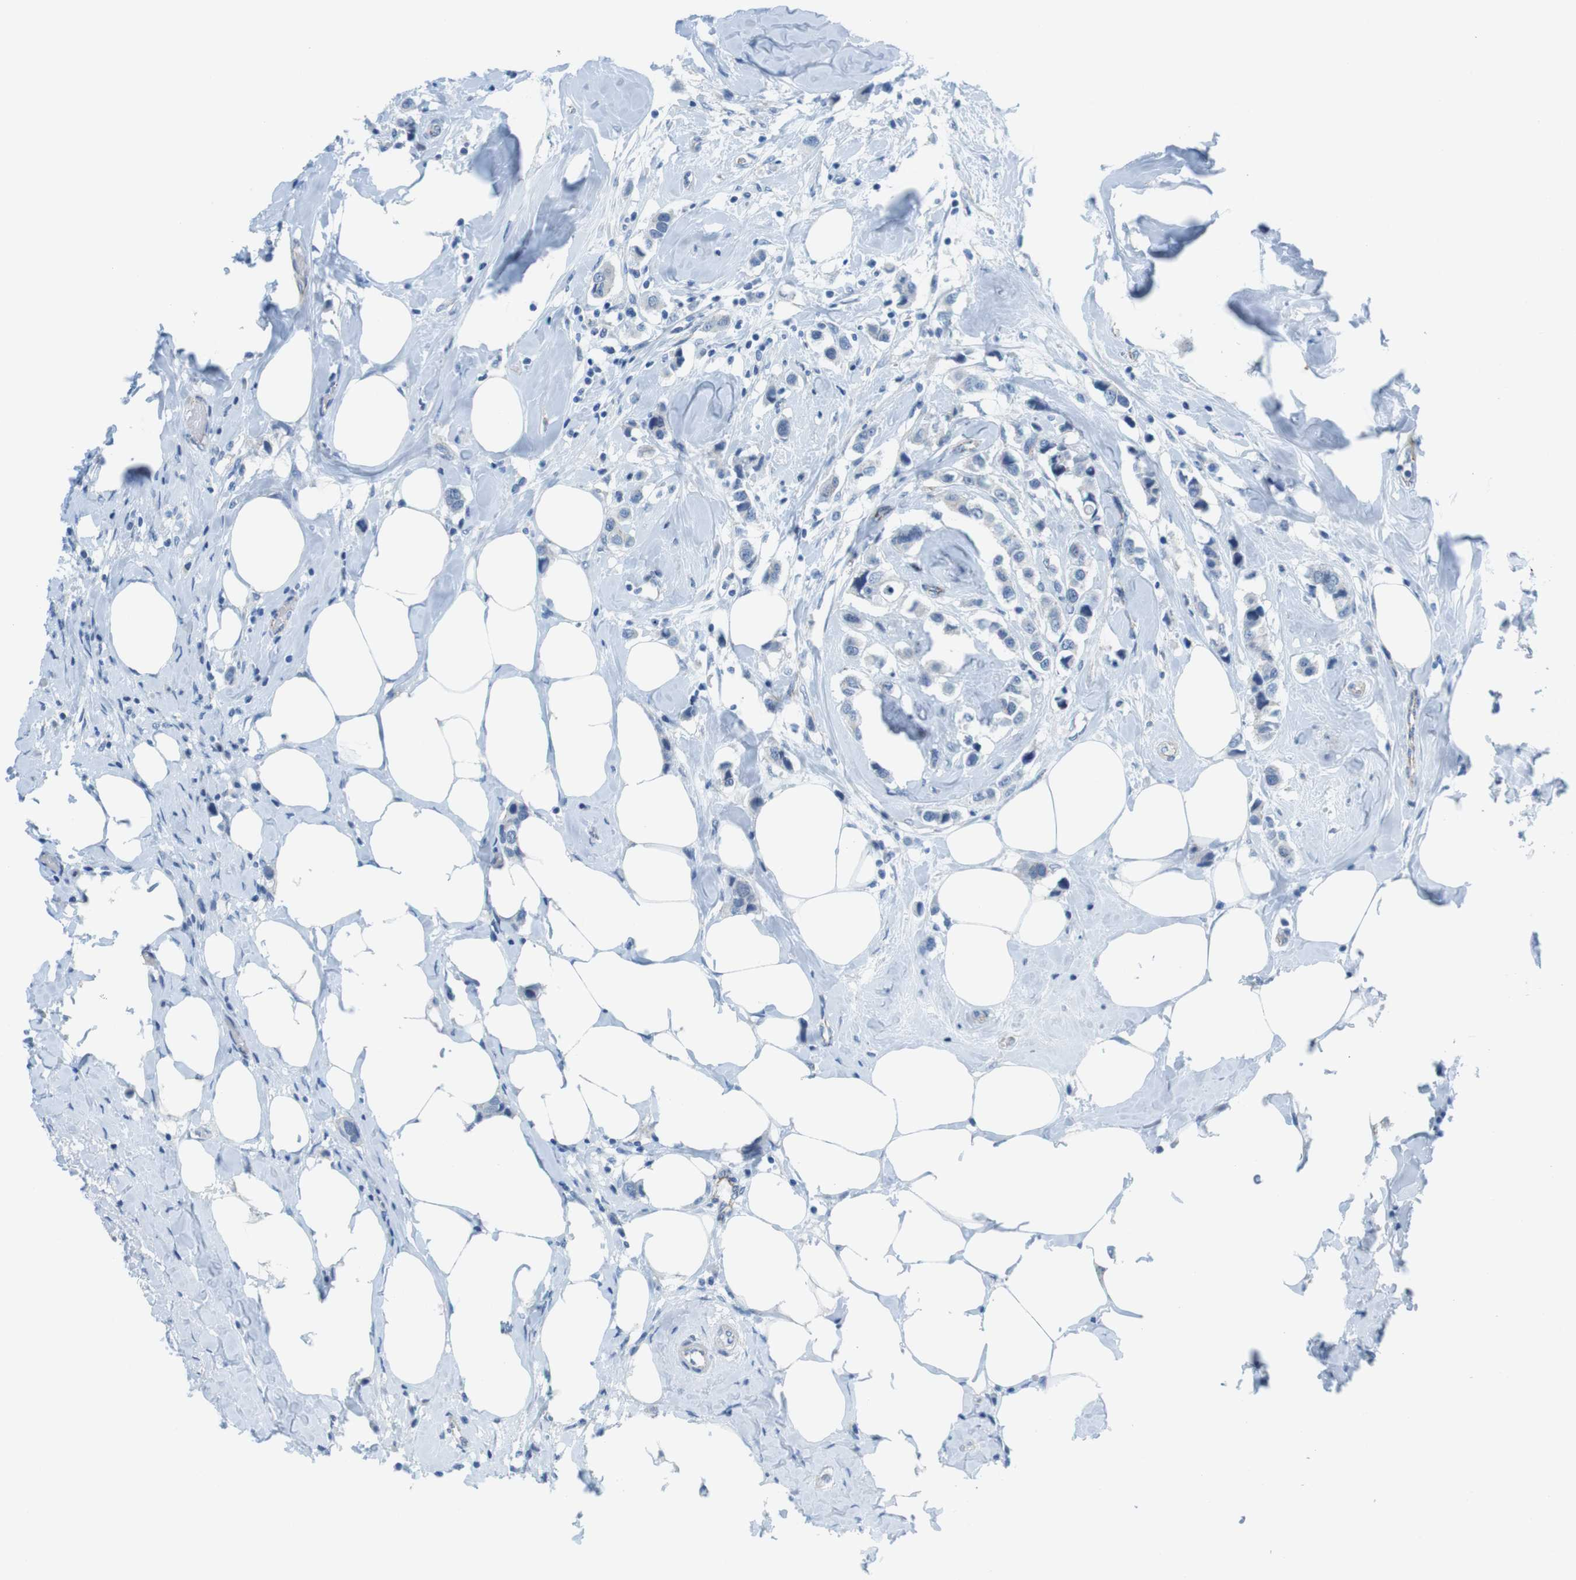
{"staining": {"intensity": "negative", "quantity": "none", "location": "none"}, "tissue": "breast cancer", "cell_type": "Tumor cells", "image_type": "cancer", "snomed": [{"axis": "morphology", "description": "Normal tissue, NOS"}, {"axis": "morphology", "description": "Duct carcinoma"}, {"axis": "topography", "description": "Breast"}], "caption": "This is a photomicrograph of immunohistochemistry staining of intraductal carcinoma (breast), which shows no expression in tumor cells.", "gene": "SLC6A6", "patient": {"sex": "female", "age": 50}}